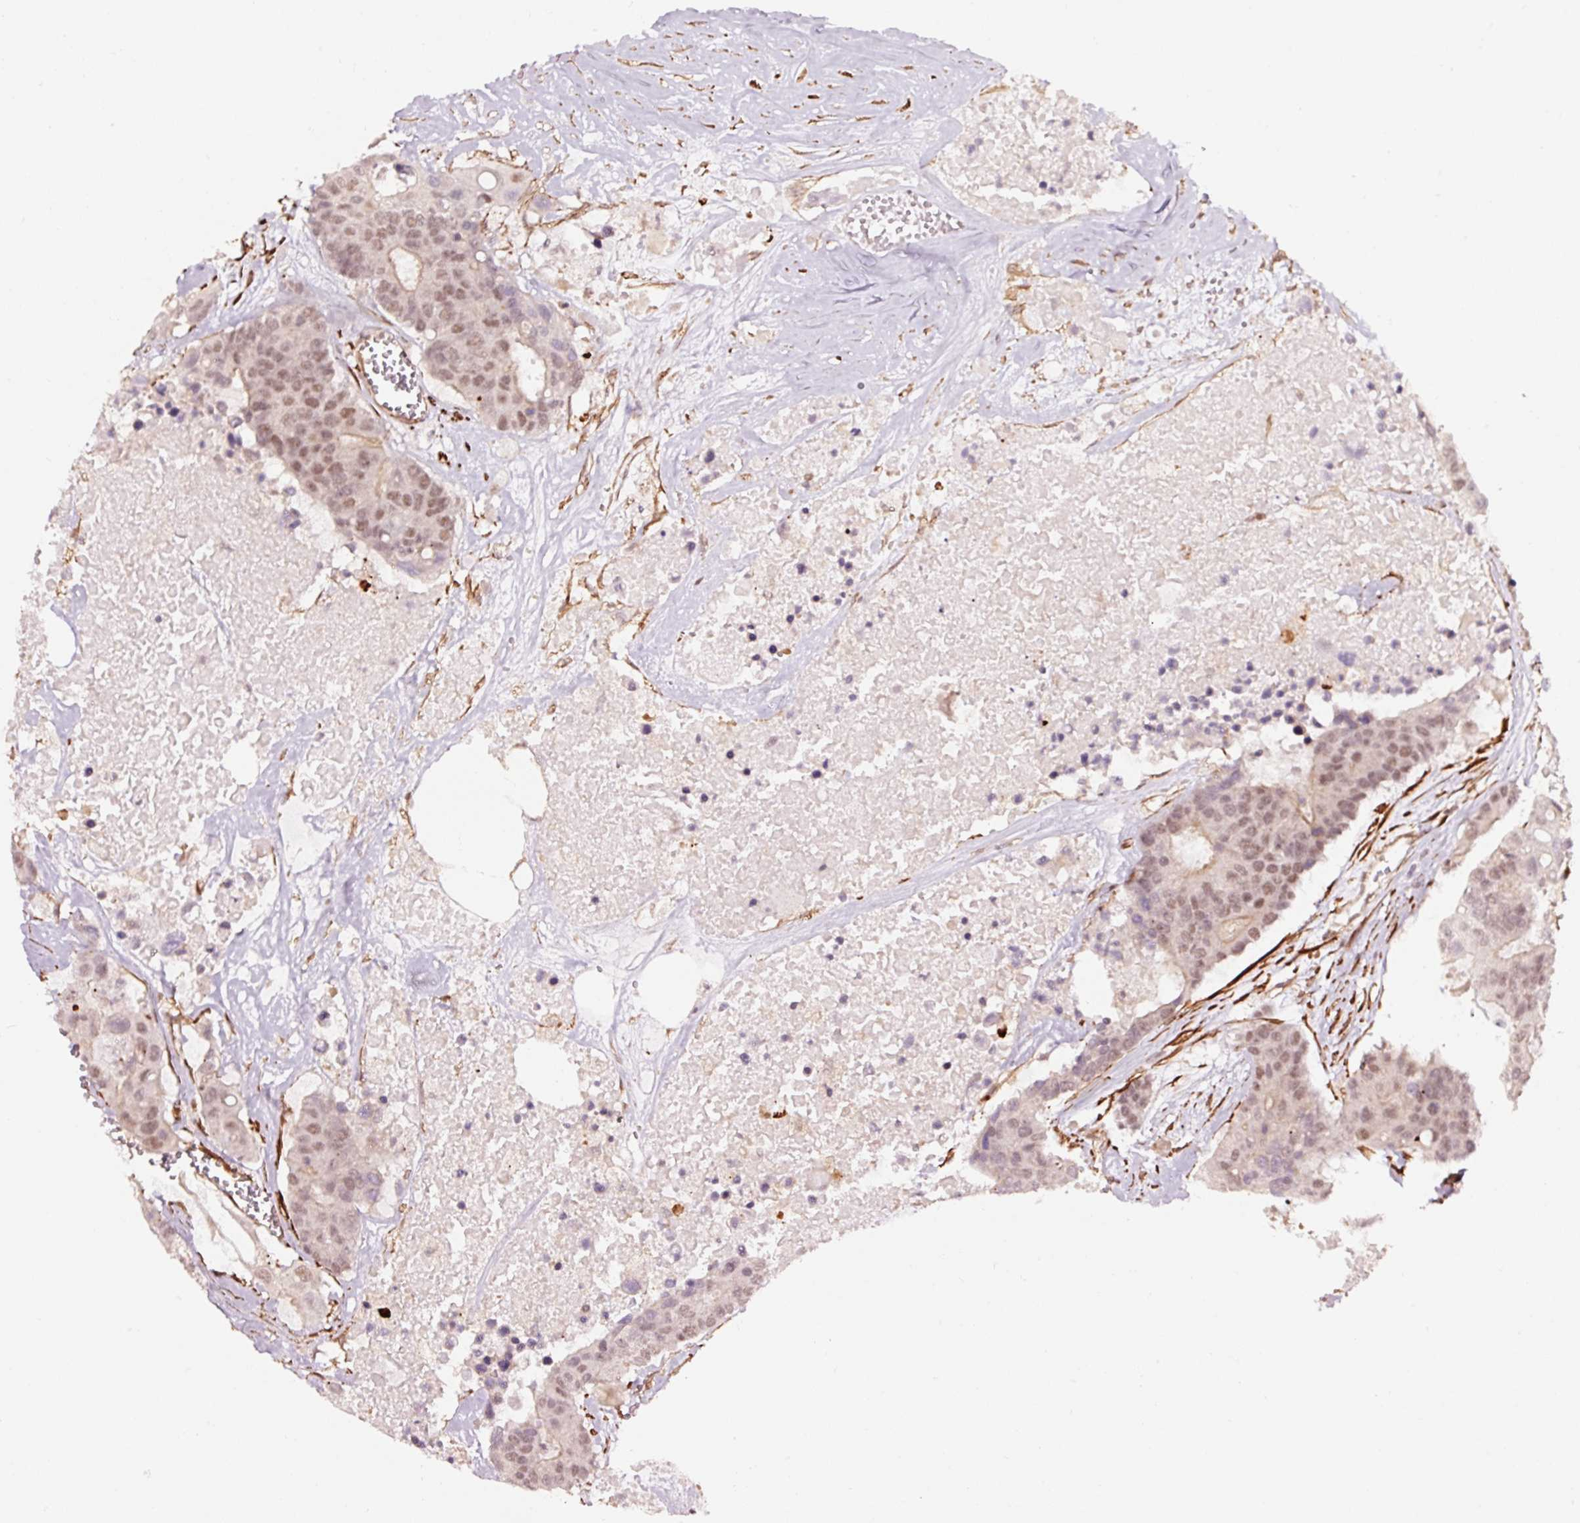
{"staining": {"intensity": "moderate", "quantity": ">75%", "location": "nuclear"}, "tissue": "colorectal cancer", "cell_type": "Tumor cells", "image_type": "cancer", "snomed": [{"axis": "morphology", "description": "Adenocarcinoma, NOS"}, {"axis": "topography", "description": "Colon"}], "caption": "Protein staining demonstrates moderate nuclear staining in approximately >75% of tumor cells in colorectal adenocarcinoma.", "gene": "TPM1", "patient": {"sex": "male", "age": 77}}